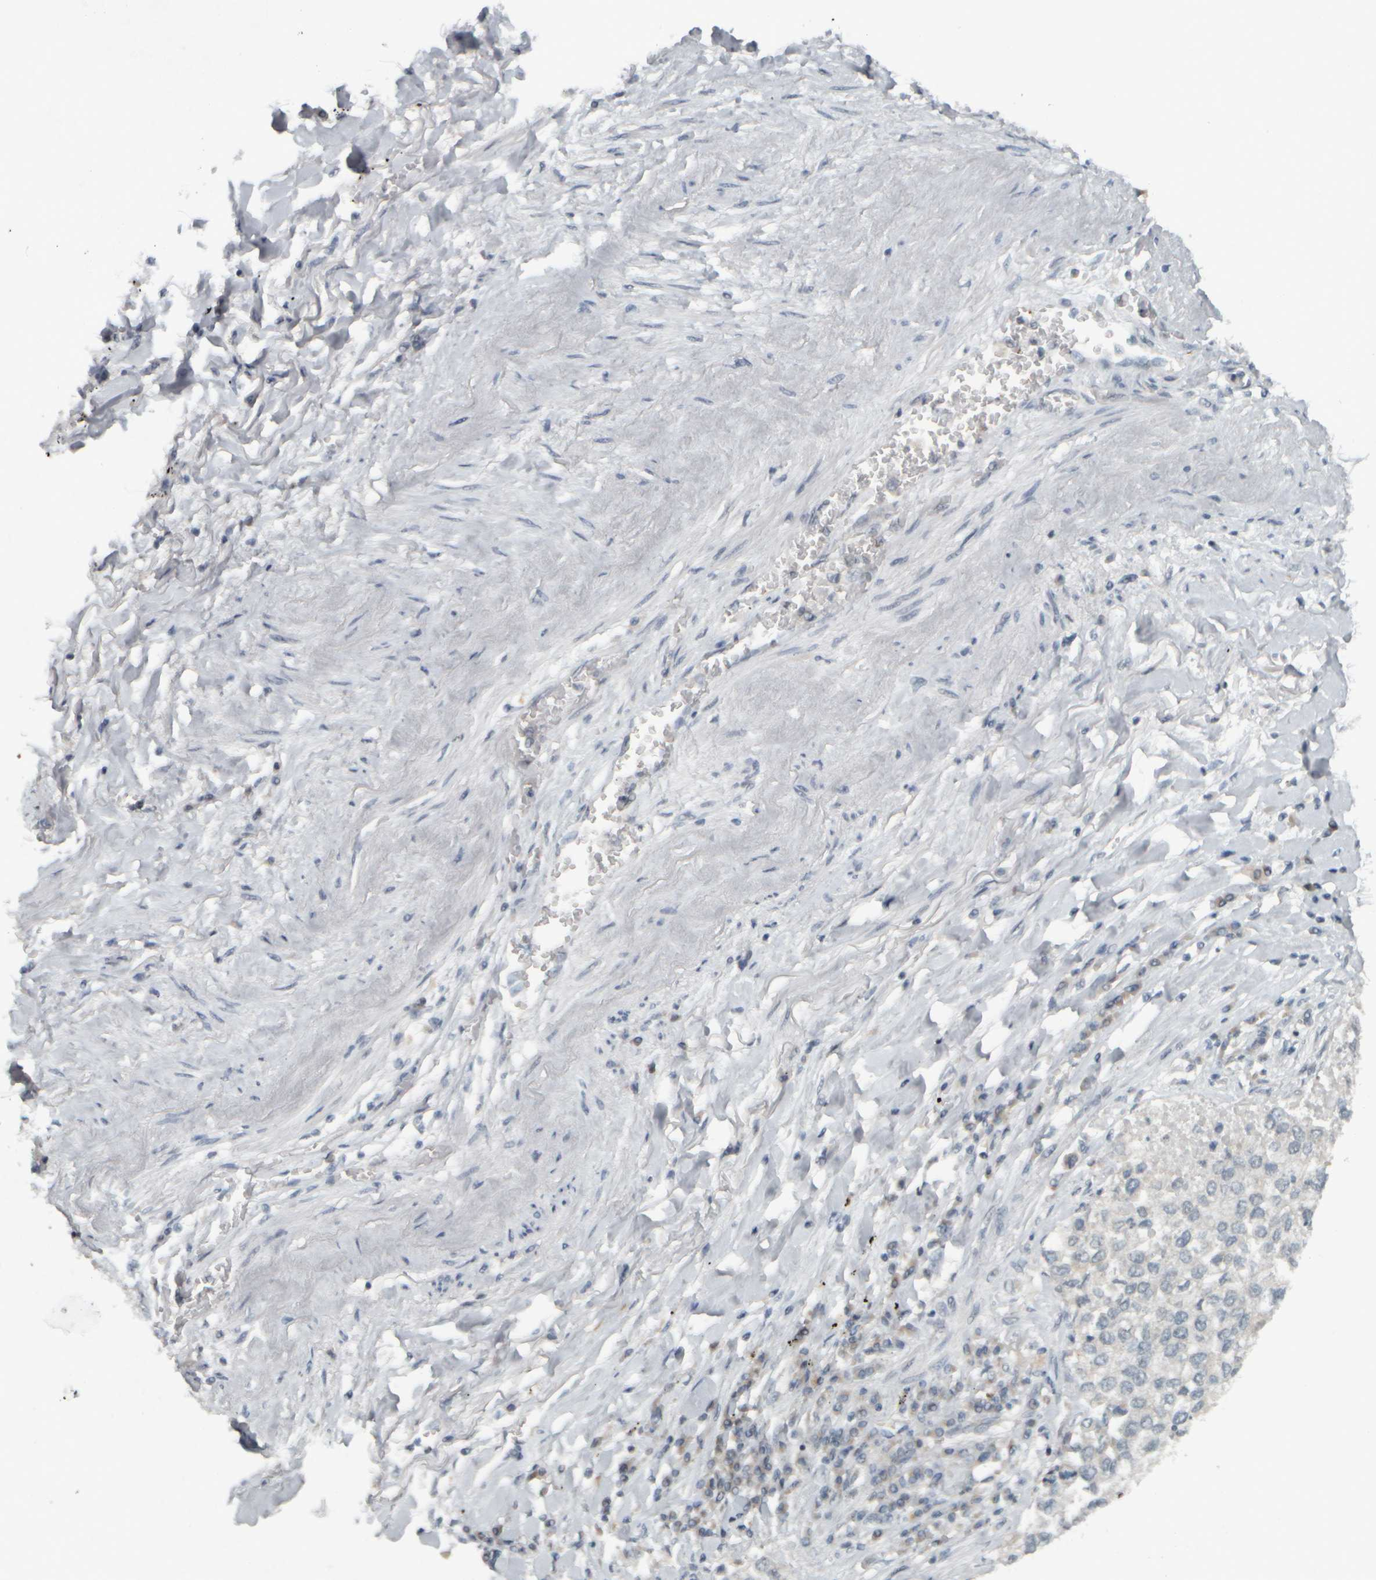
{"staining": {"intensity": "negative", "quantity": "none", "location": "none"}, "tissue": "lung cancer", "cell_type": "Tumor cells", "image_type": "cancer", "snomed": [{"axis": "morphology", "description": "Inflammation, NOS"}, {"axis": "morphology", "description": "Adenocarcinoma, NOS"}, {"axis": "topography", "description": "Lung"}], "caption": "A high-resolution image shows immunohistochemistry staining of lung cancer (adenocarcinoma), which demonstrates no significant positivity in tumor cells.", "gene": "NAPG", "patient": {"sex": "male", "age": 63}}